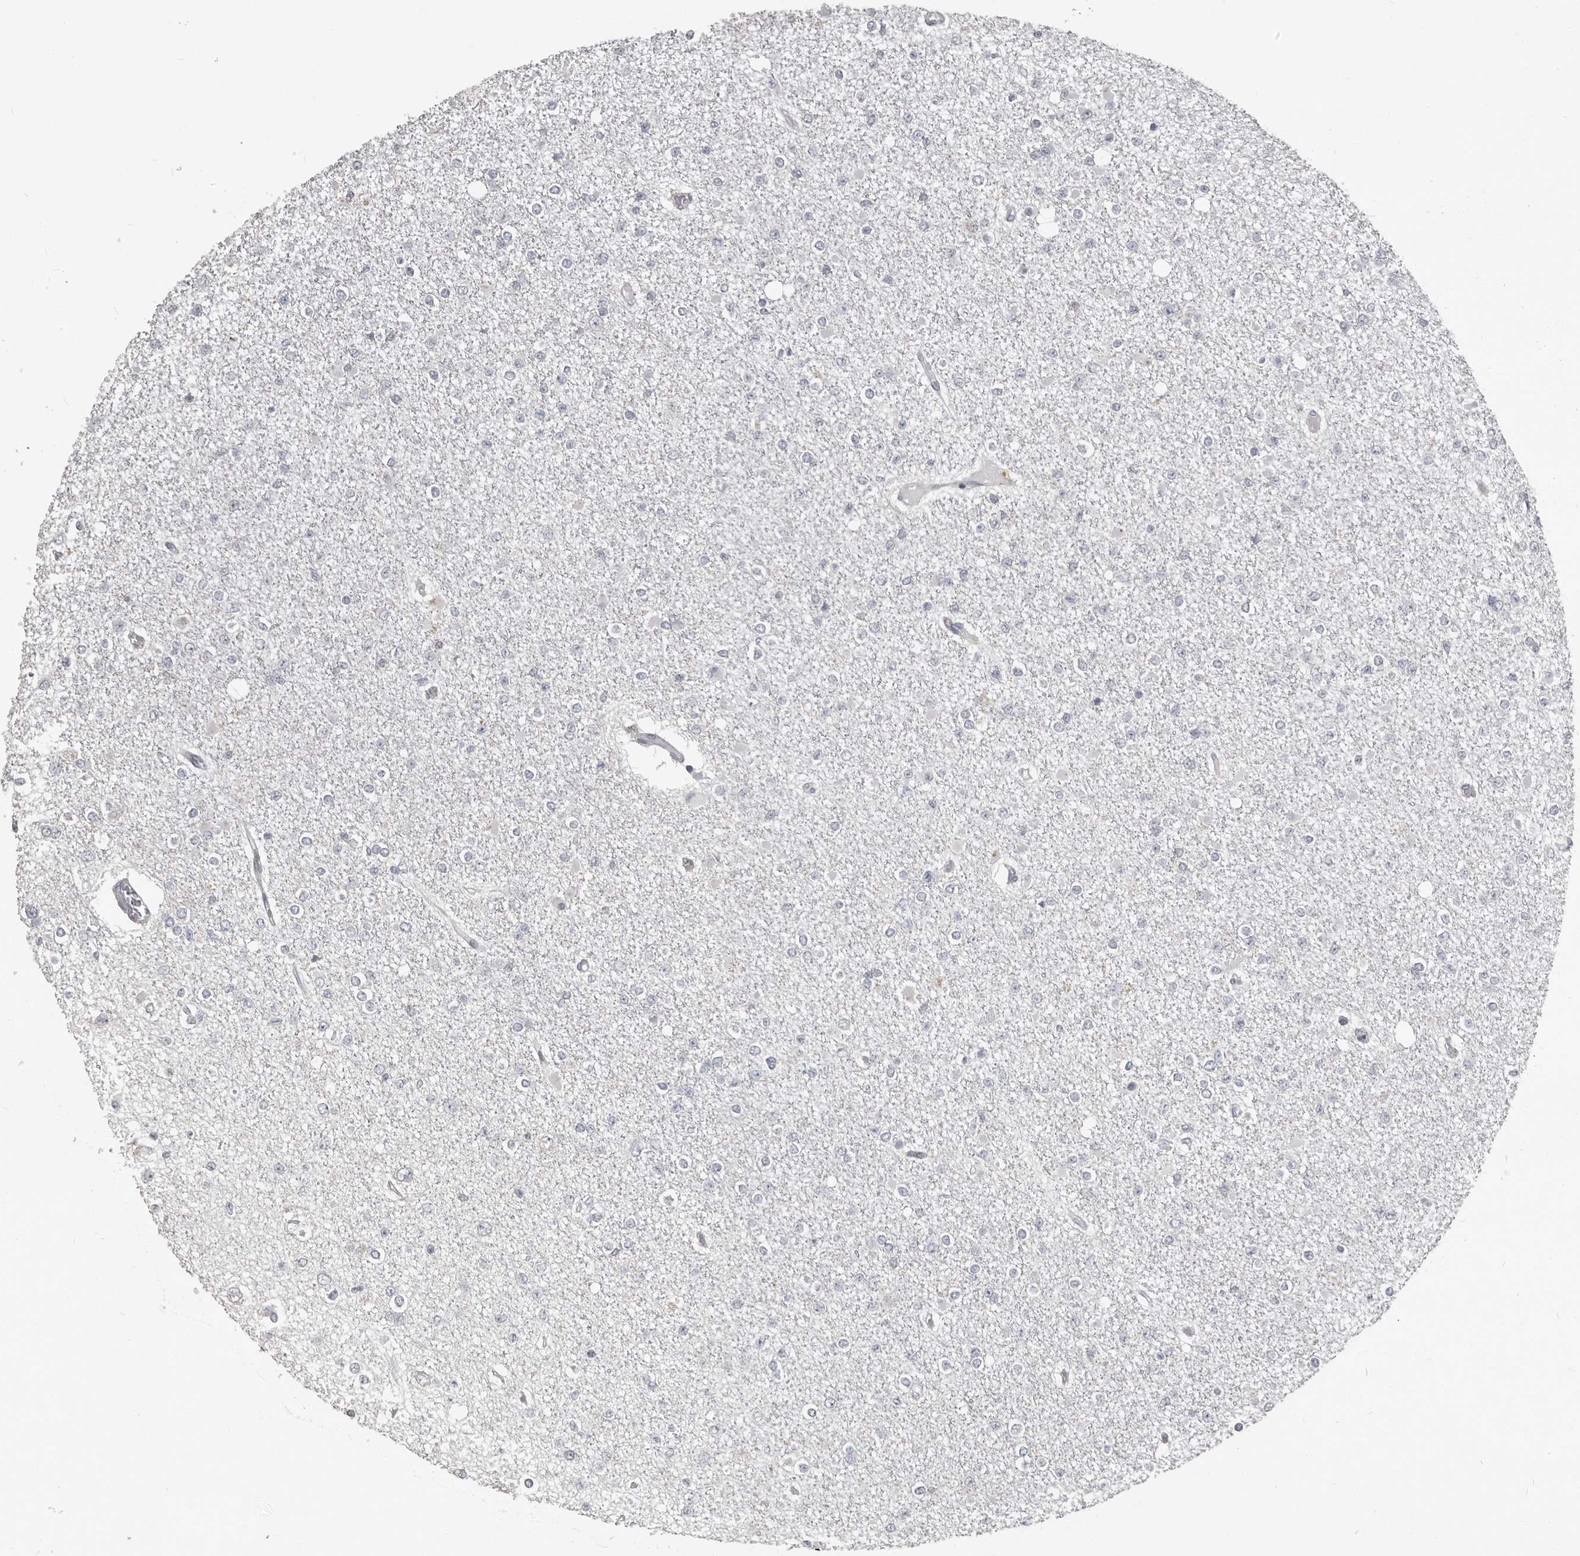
{"staining": {"intensity": "negative", "quantity": "none", "location": "none"}, "tissue": "glioma", "cell_type": "Tumor cells", "image_type": "cancer", "snomed": [{"axis": "morphology", "description": "Glioma, malignant, Low grade"}, {"axis": "topography", "description": "Brain"}], "caption": "Image shows no significant protein staining in tumor cells of malignant glioma (low-grade).", "gene": "KCNJ8", "patient": {"sex": "female", "age": 22}}